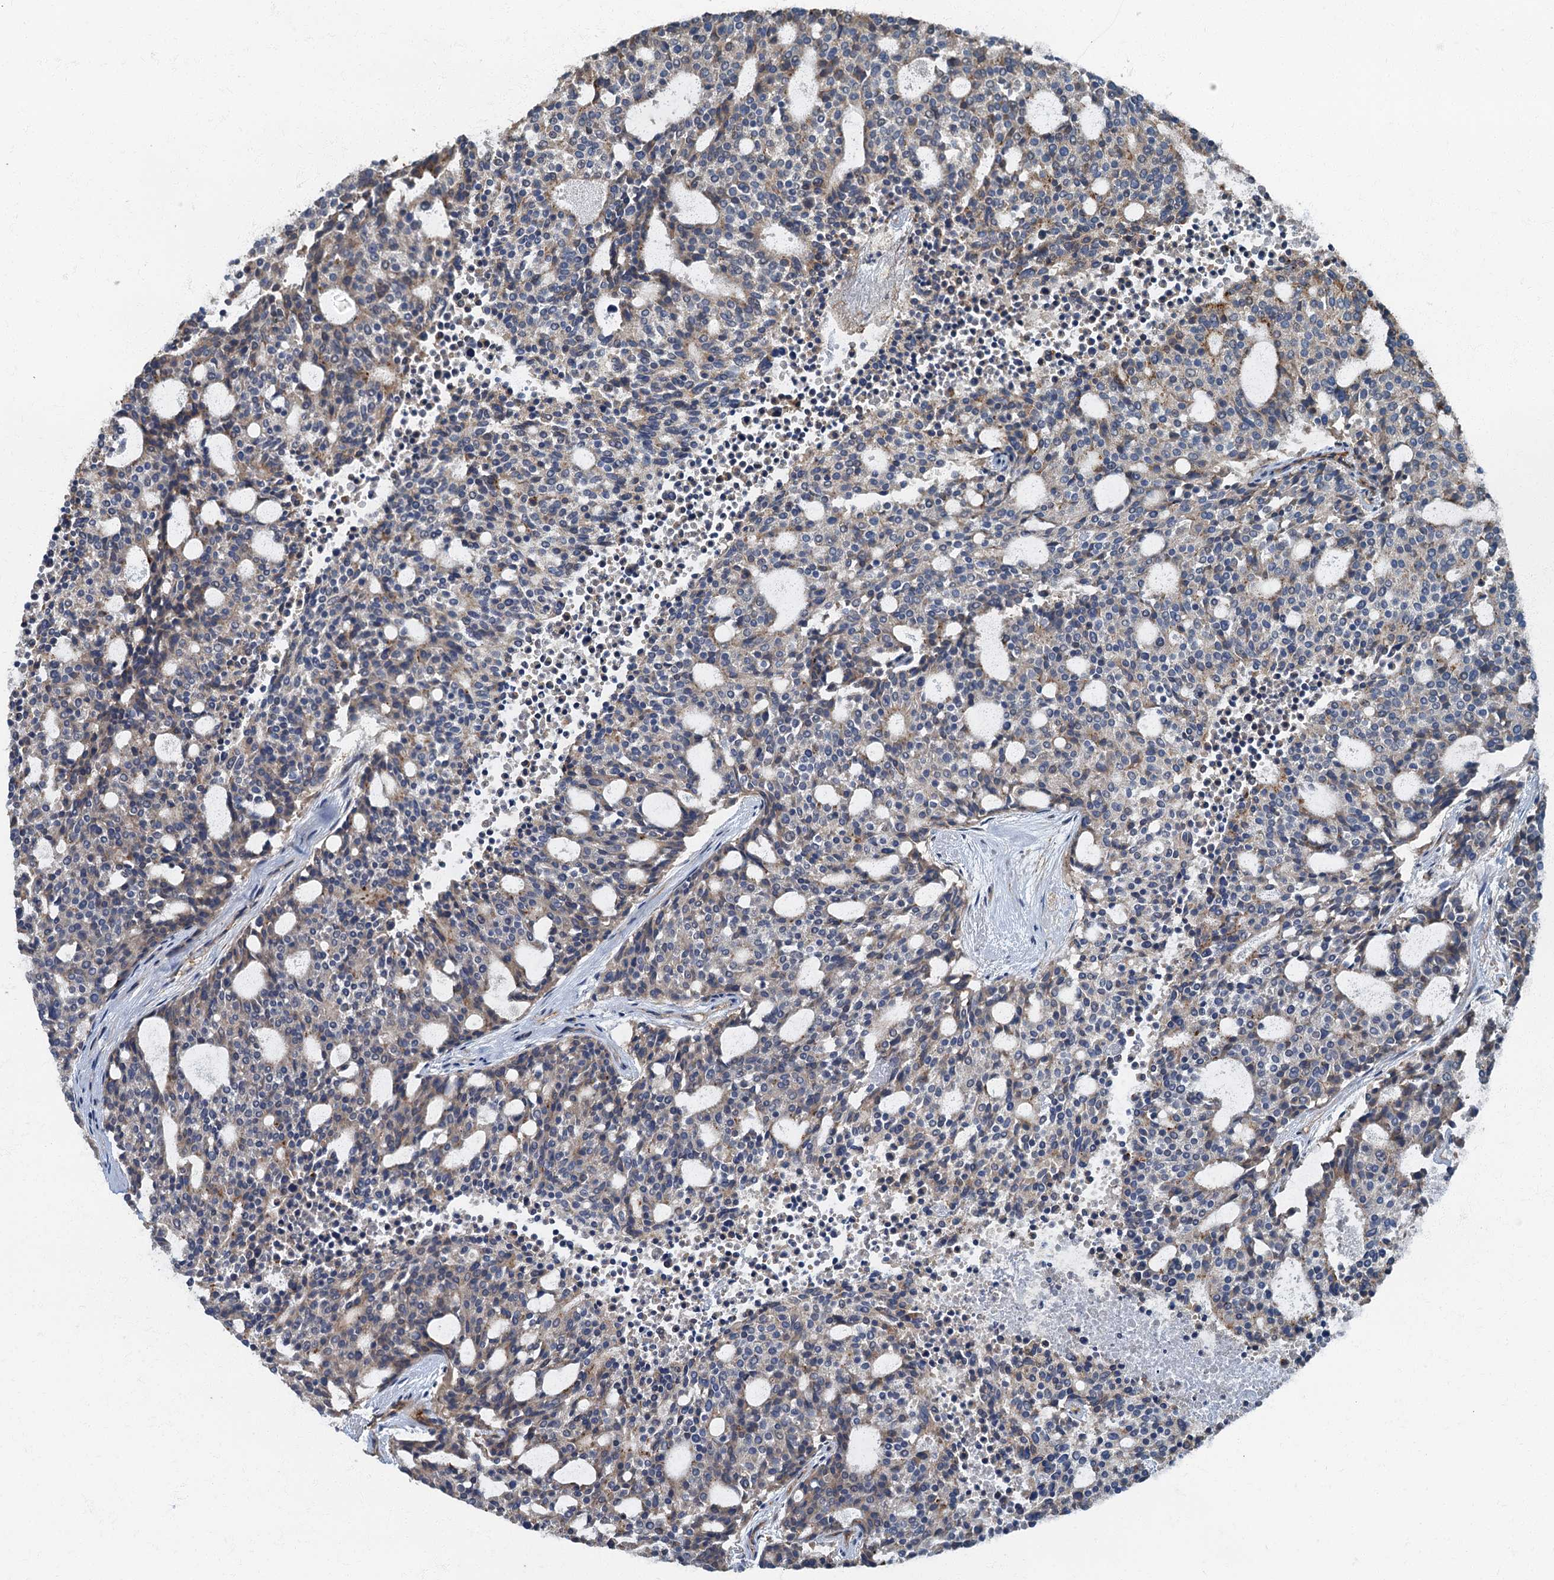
{"staining": {"intensity": "weak", "quantity": "<25%", "location": "cytoplasmic/membranous"}, "tissue": "carcinoid", "cell_type": "Tumor cells", "image_type": "cancer", "snomed": [{"axis": "morphology", "description": "Carcinoid, malignant, NOS"}, {"axis": "topography", "description": "Pancreas"}], "caption": "IHC image of neoplastic tissue: human carcinoid (malignant) stained with DAB (3,3'-diaminobenzidine) shows no significant protein staining in tumor cells.", "gene": "ARL11", "patient": {"sex": "female", "age": 54}}